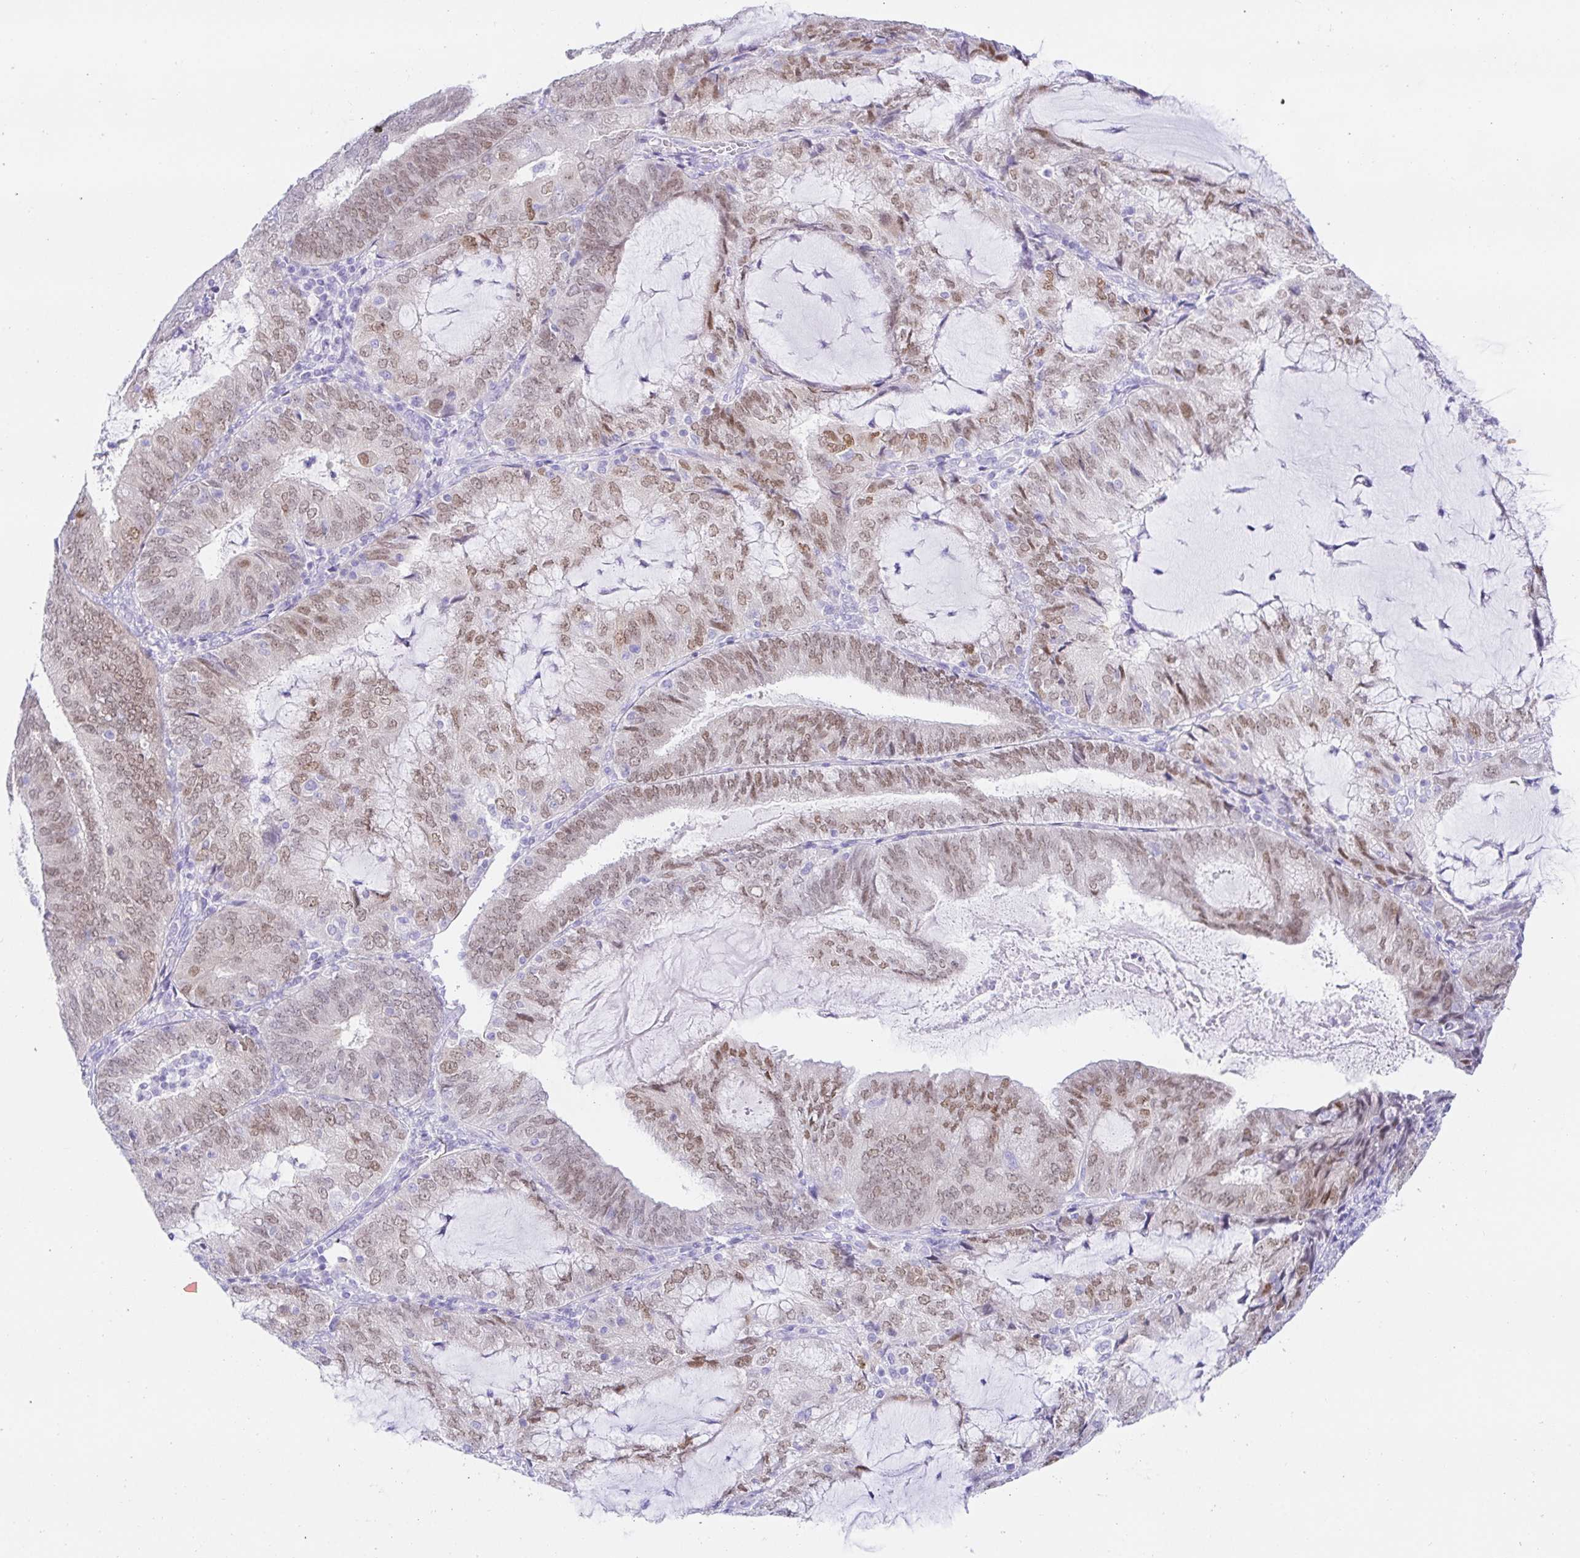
{"staining": {"intensity": "moderate", "quantity": ">75%", "location": "nuclear"}, "tissue": "endometrial cancer", "cell_type": "Tumor cells", "image_type": "cancer", "snomed": [{"axis": "morphology", "description": "Adenocarcinoma, NOS"}, {"axis": "topography", "description": "Endometrium"}], "caption": "Immunohistochemical staining of adenocarcinoma (endometrial) exhibits medium levels of moderate nuclear protein positivity in about >75% of tumor cells. (DAB (3,3'-diaminobenzidine) IHC, brown staining for protein, blue staining for nuclei).", "gene": "PAX8", "patient": {"sex": "female", "age": 81}}